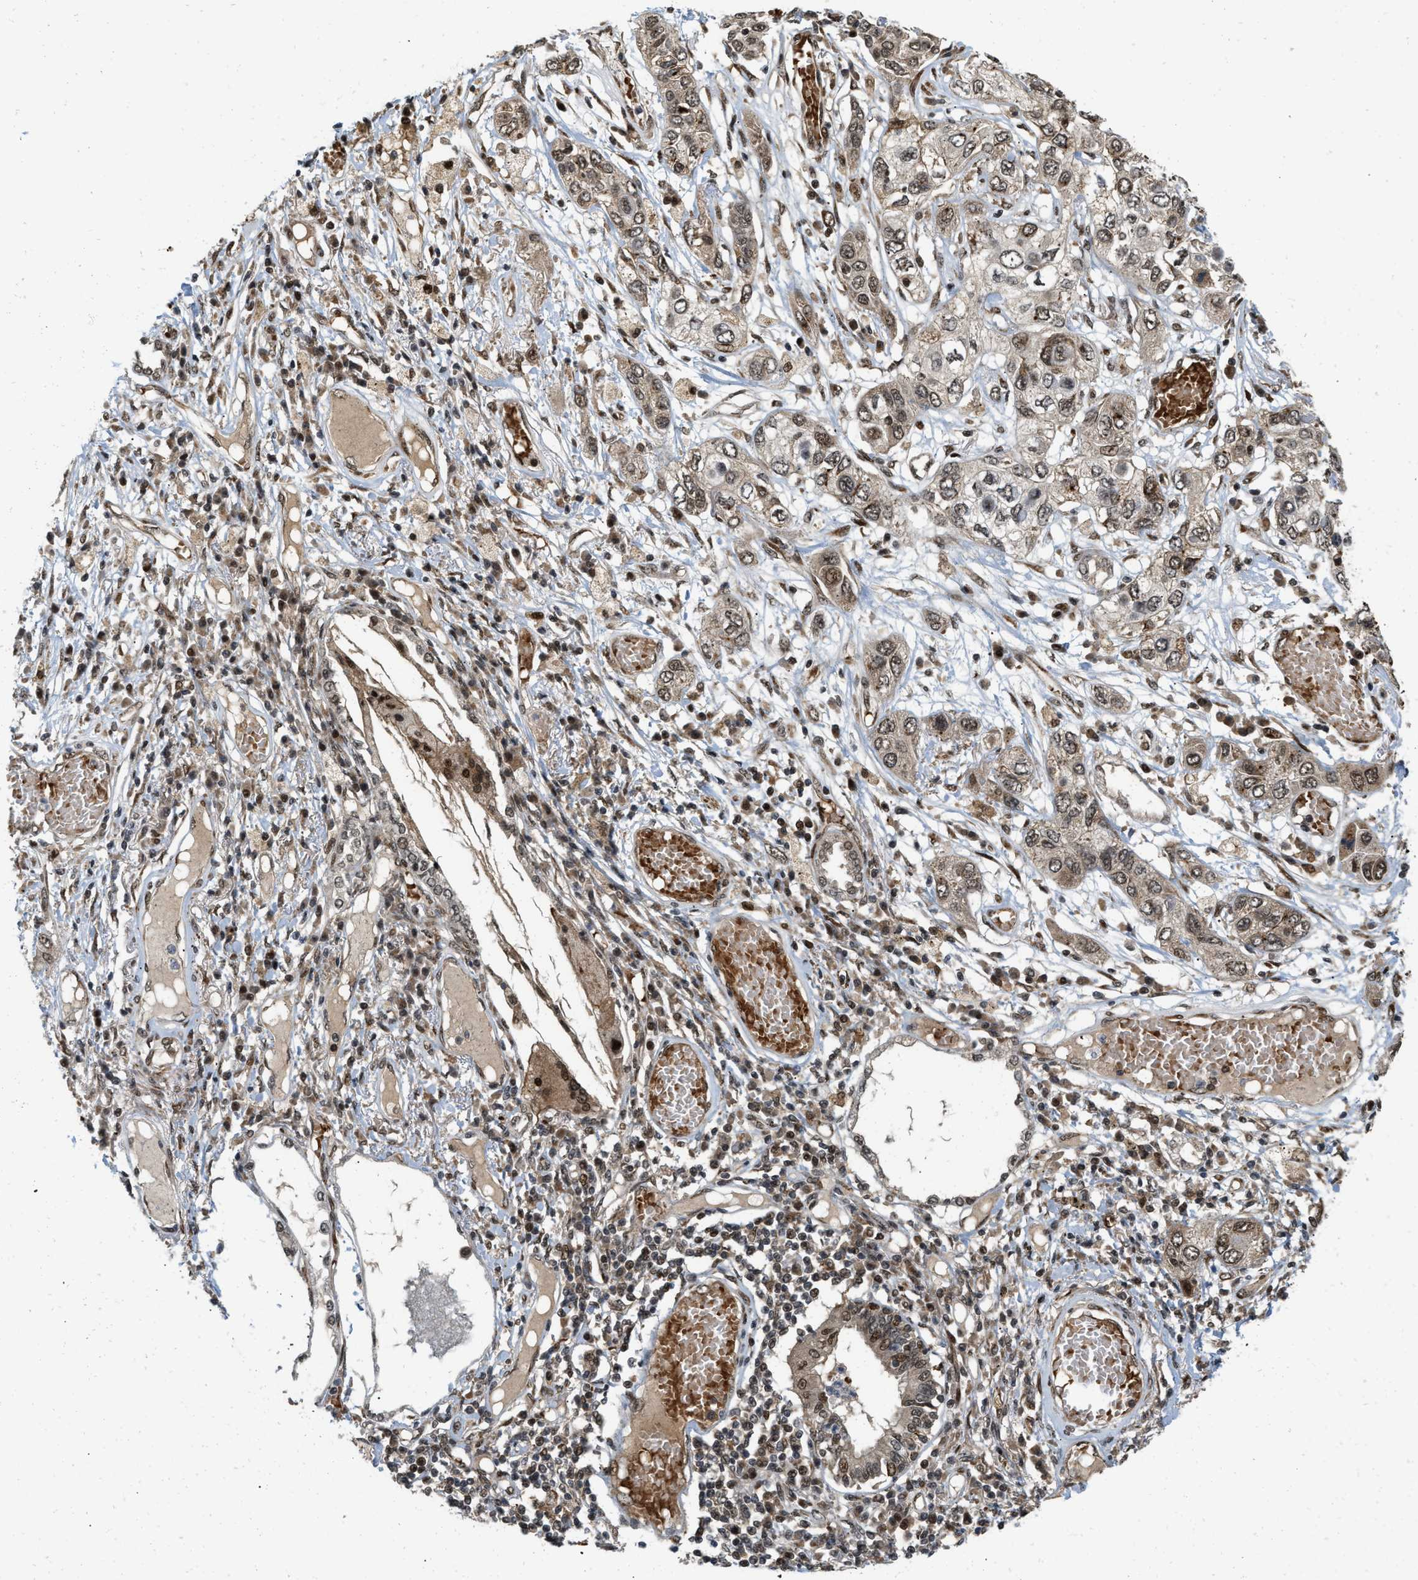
{"staining": {"intensity": "moderate", "quantity": ">75%", "location": "nuclear"}, "tissue": "lung cancer", "cell_type": "Tumor cells", "image_type": "cancer", "snomed": [{"axis": "morphology", "description": "Squamous cell carcinoma, NOS"}, {"axis": "topography", "description": "Lung"}], "caption": "A brown stain shows moderate nuclear staining of a protein in squamous cell carcinoma (lung) tumor cells. The staining is performed using DAB brown chromogen to label protein expression. The nuclei are counter-stained blue using hematoxylin.", "gene": "ANKRD11", "patient": {"sex": "male", "age": 71}}